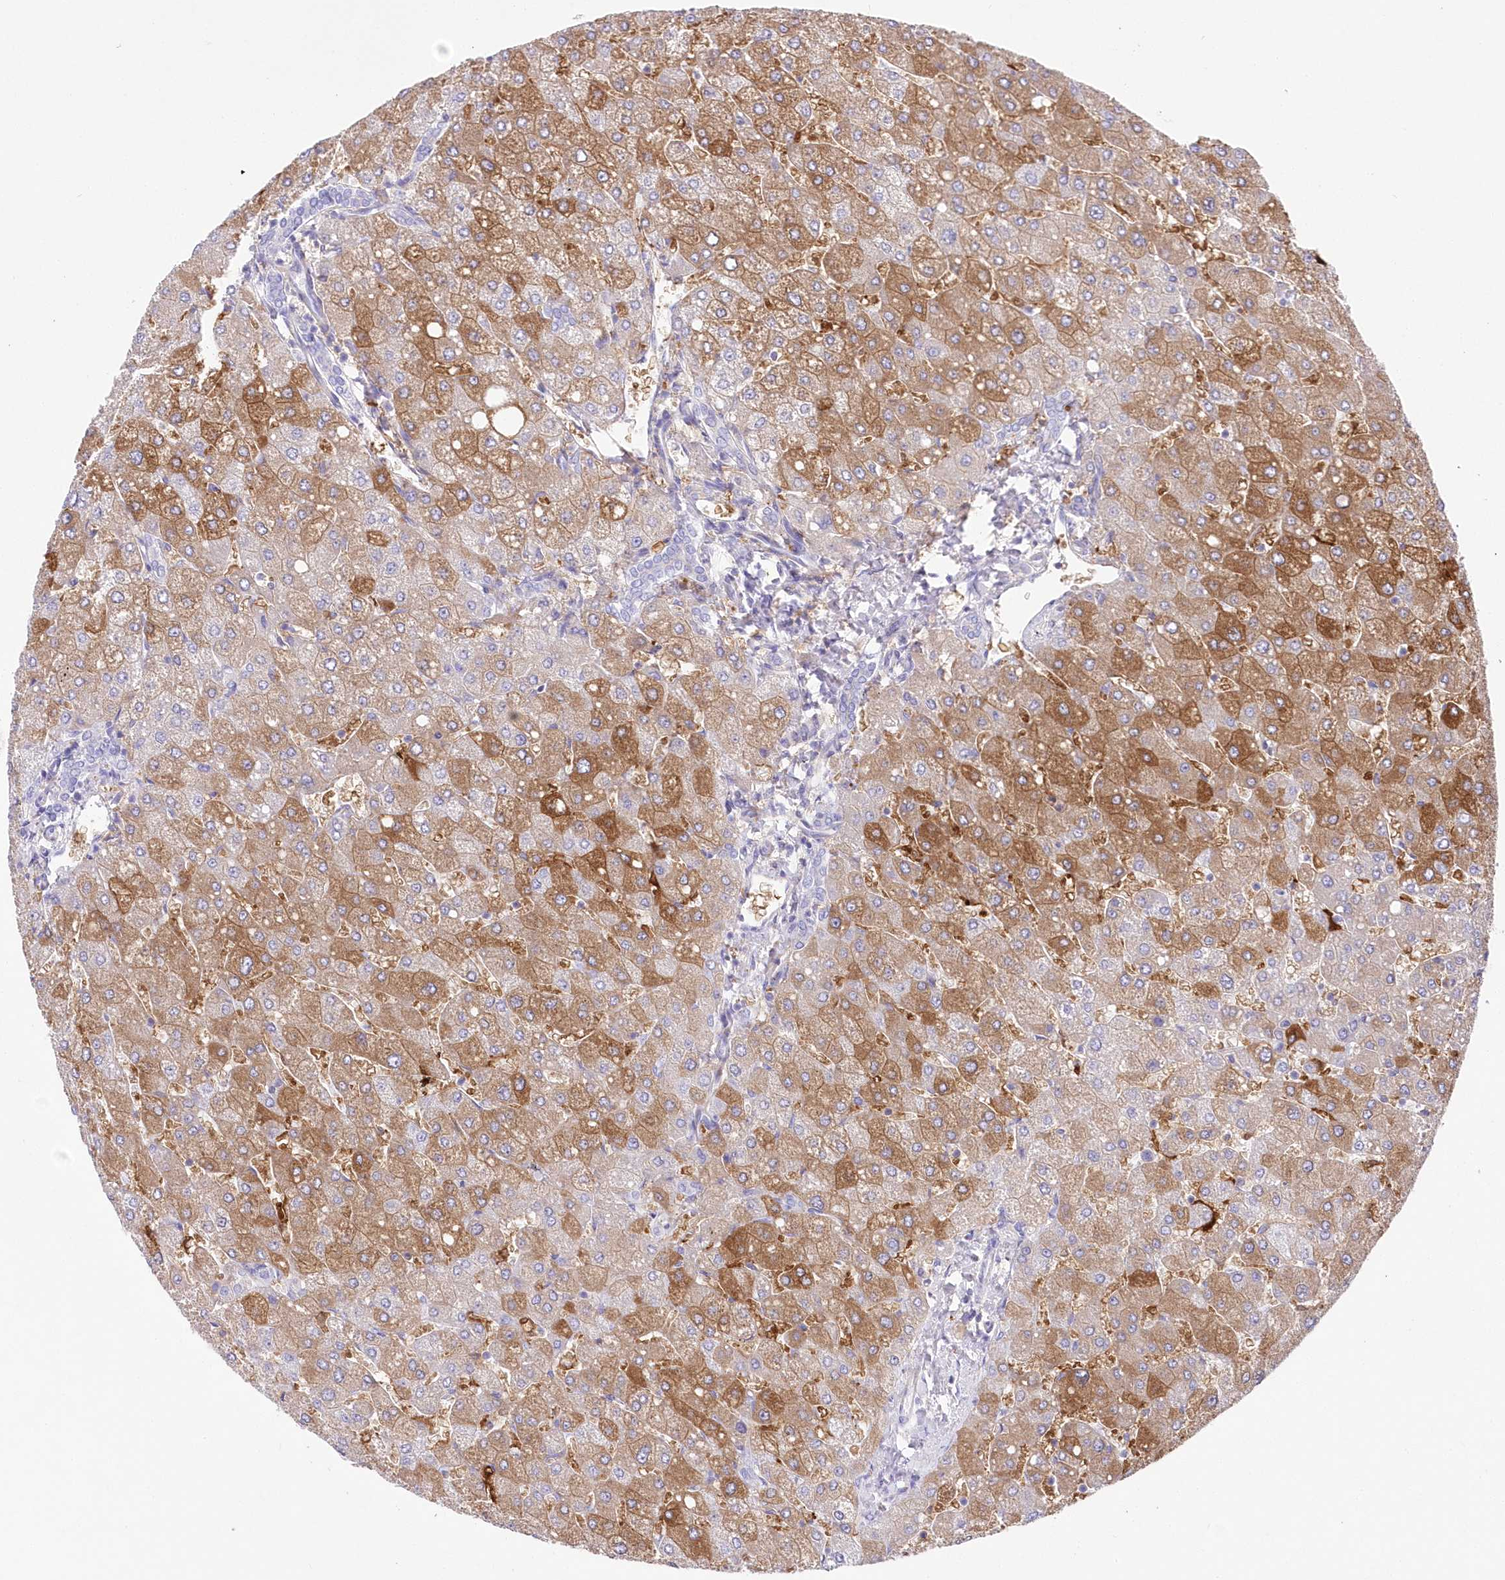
{"staining": {"intensity": "negative", "quantity": "none", "location": "none"}, "tissue": "liver", "cell_type": "Cholangiocytes", "image_type": "normal", "snomed": [{"axis": "morphology", "description": "Normal tissue, NOS"}, {"axis": "topography", "description": "Liver"}], "caption": "The immunohistochemistry micrograph has no significant staining in cholangiocytes of liver. (DAB (3,3'-diaminobenzidine) IHC, high magnification).", "gene": "DNAJC19", "patient": {"sex": "male", "age": 55}}